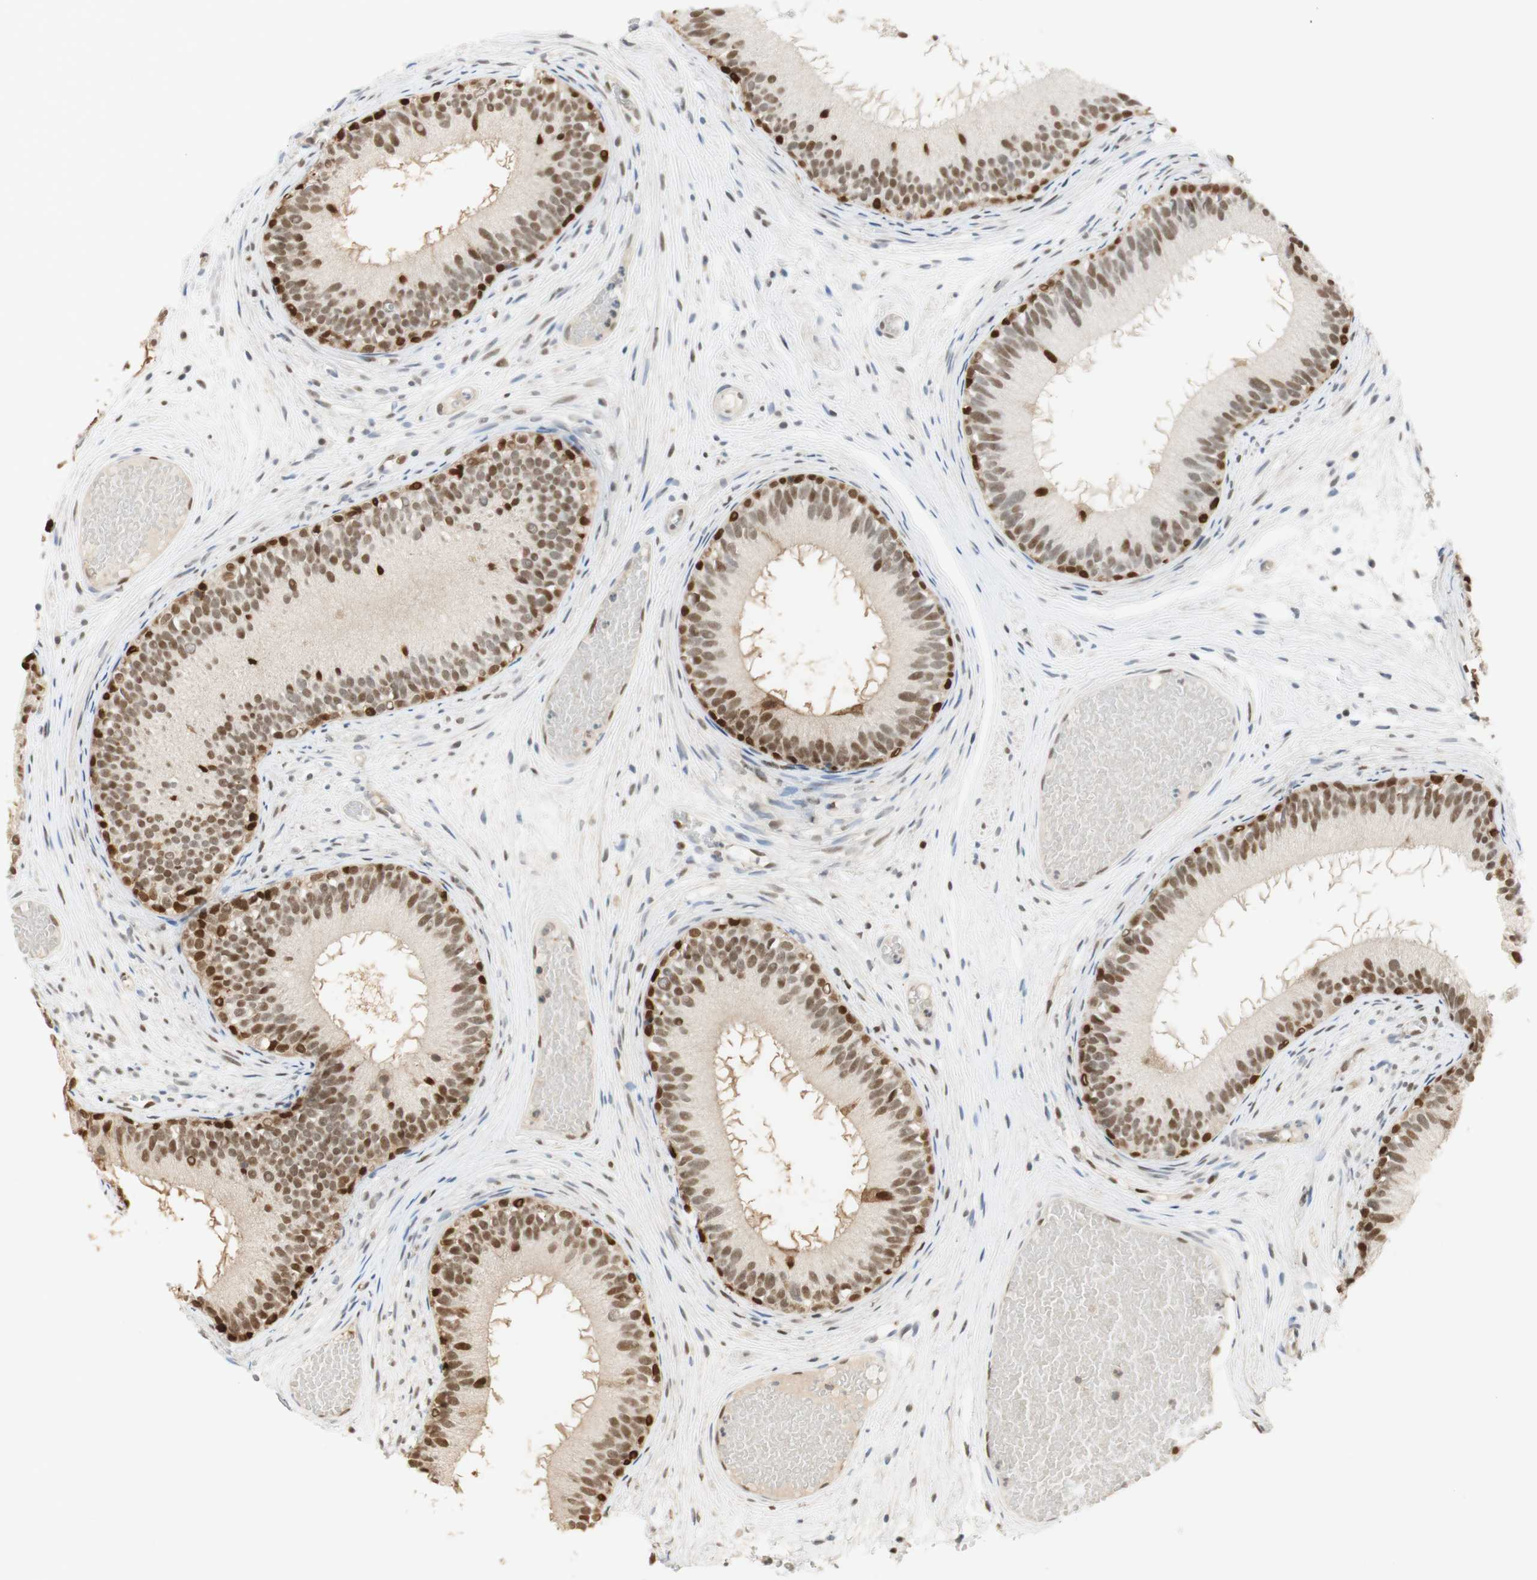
{"staining": {"intensity": "moderate", "quantity": ">75%", "location": "cytoplasmic/membranous,nuclear"}, "tissue": "epididymis", "cell_type": "Glandular cells", "image_type": "normal", "snomed": [{"axis": "morphology", "description": "Normal tissue, NOS"}, {"axis": "morphology", "description": "Atrophy, NOS"}, {"axis": "topography", "description": "Testis"}, {"axis": "topography", "description": "Epididymis"}], "caption": "Immunohistochemistry (IHC) (DAB) staining of unremarkable human epididymis exhibits moderate cytoplasmic/membranous,nuclear protein expression in approximately >75% of glandular cells.", "gene": "NAP1L4", "patient": {"sex": "male", "age": 18}}